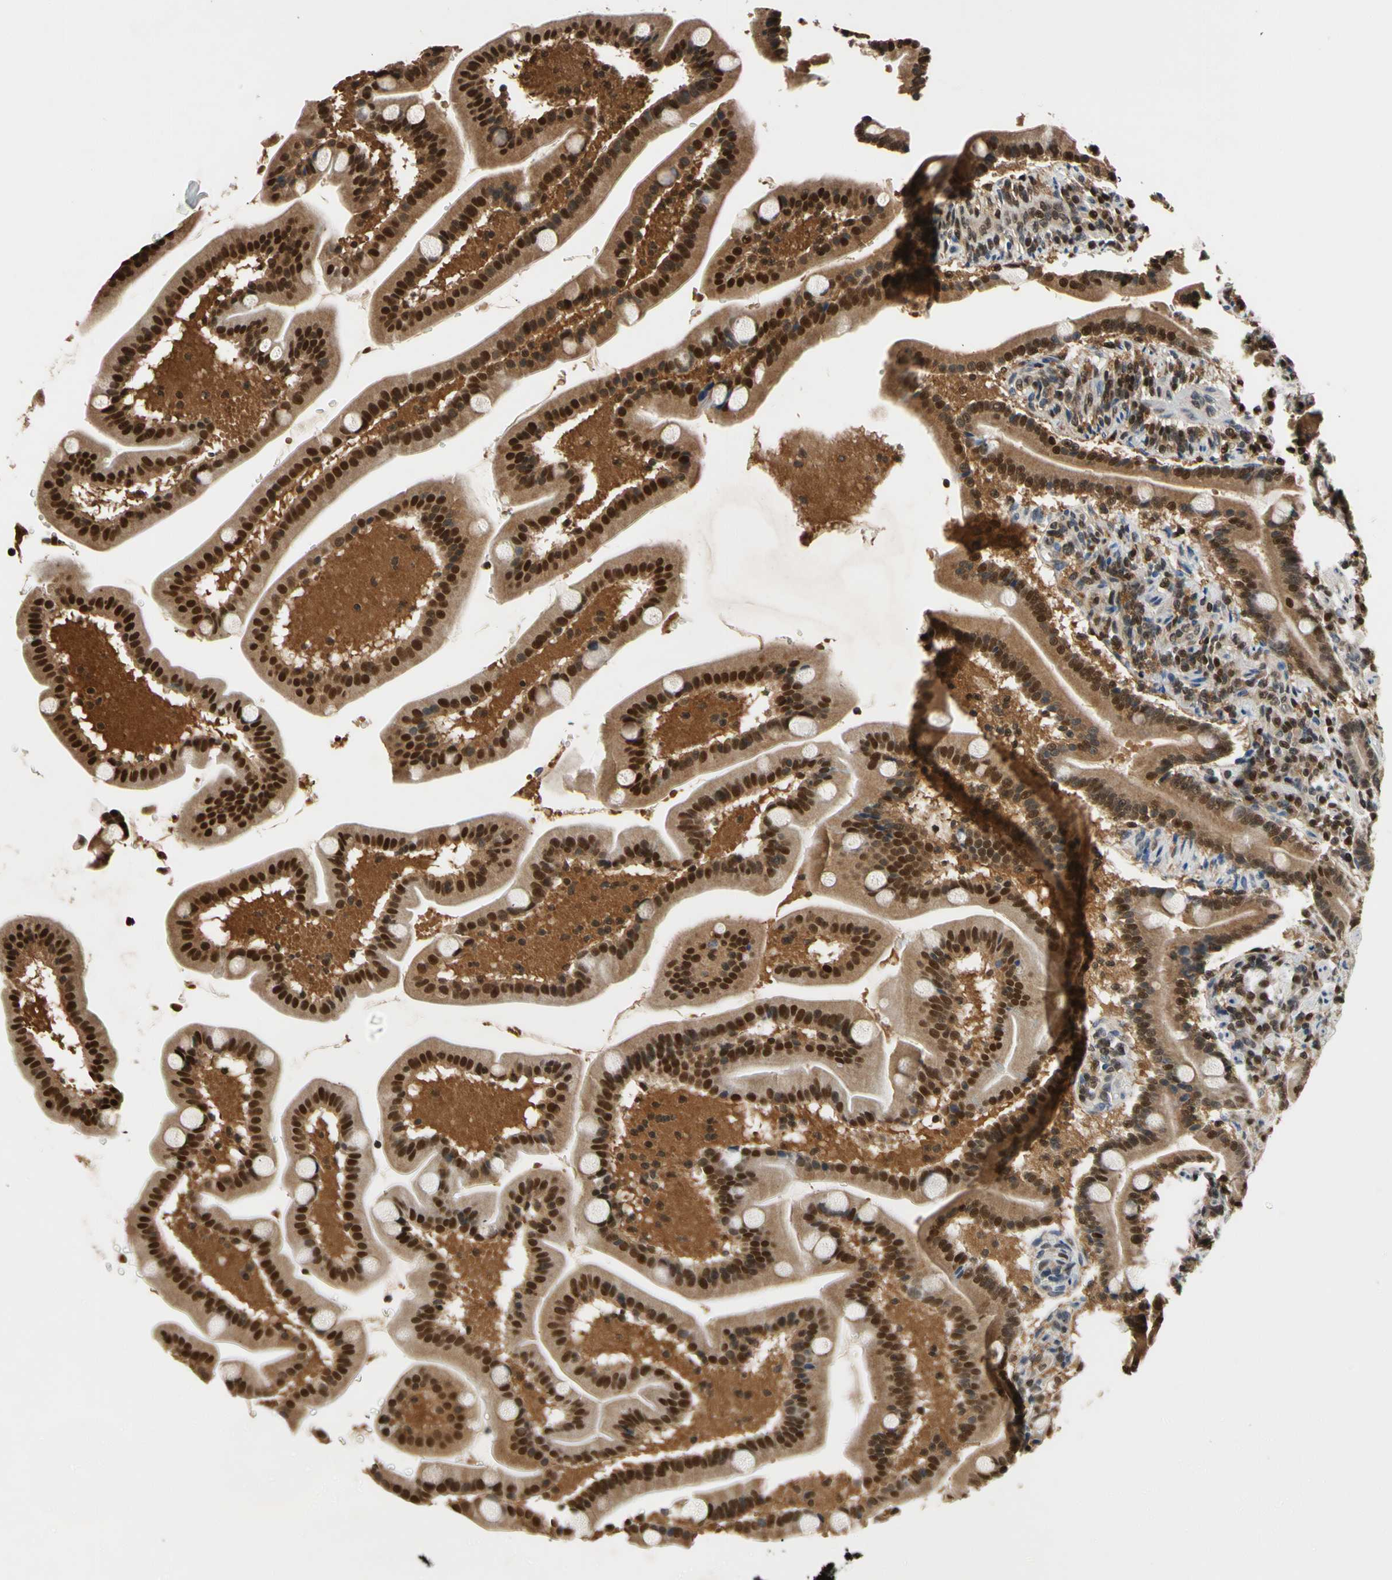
{"staining": {"intensity": "strong", "quantity": ">75%", "location": "cytoplasmic/membranous,nuclear"}, "tissue": "duodenum", "cell_type": "Glandular cells", "image_type": "normal", "snomed": [{"axis": "morphology", "description": "Normal tissue, NOS"}, {"axis": "topography", "description": "Duodenum"}], "caption": "Normal duodenum exhibits strong cytoplasmic/membranous,nuclear expression in approximately >75% of glandular cells, visualized by immunohistochemistry.", "gene": "GSR", "patient": {"sex": "male", "age": 54}}